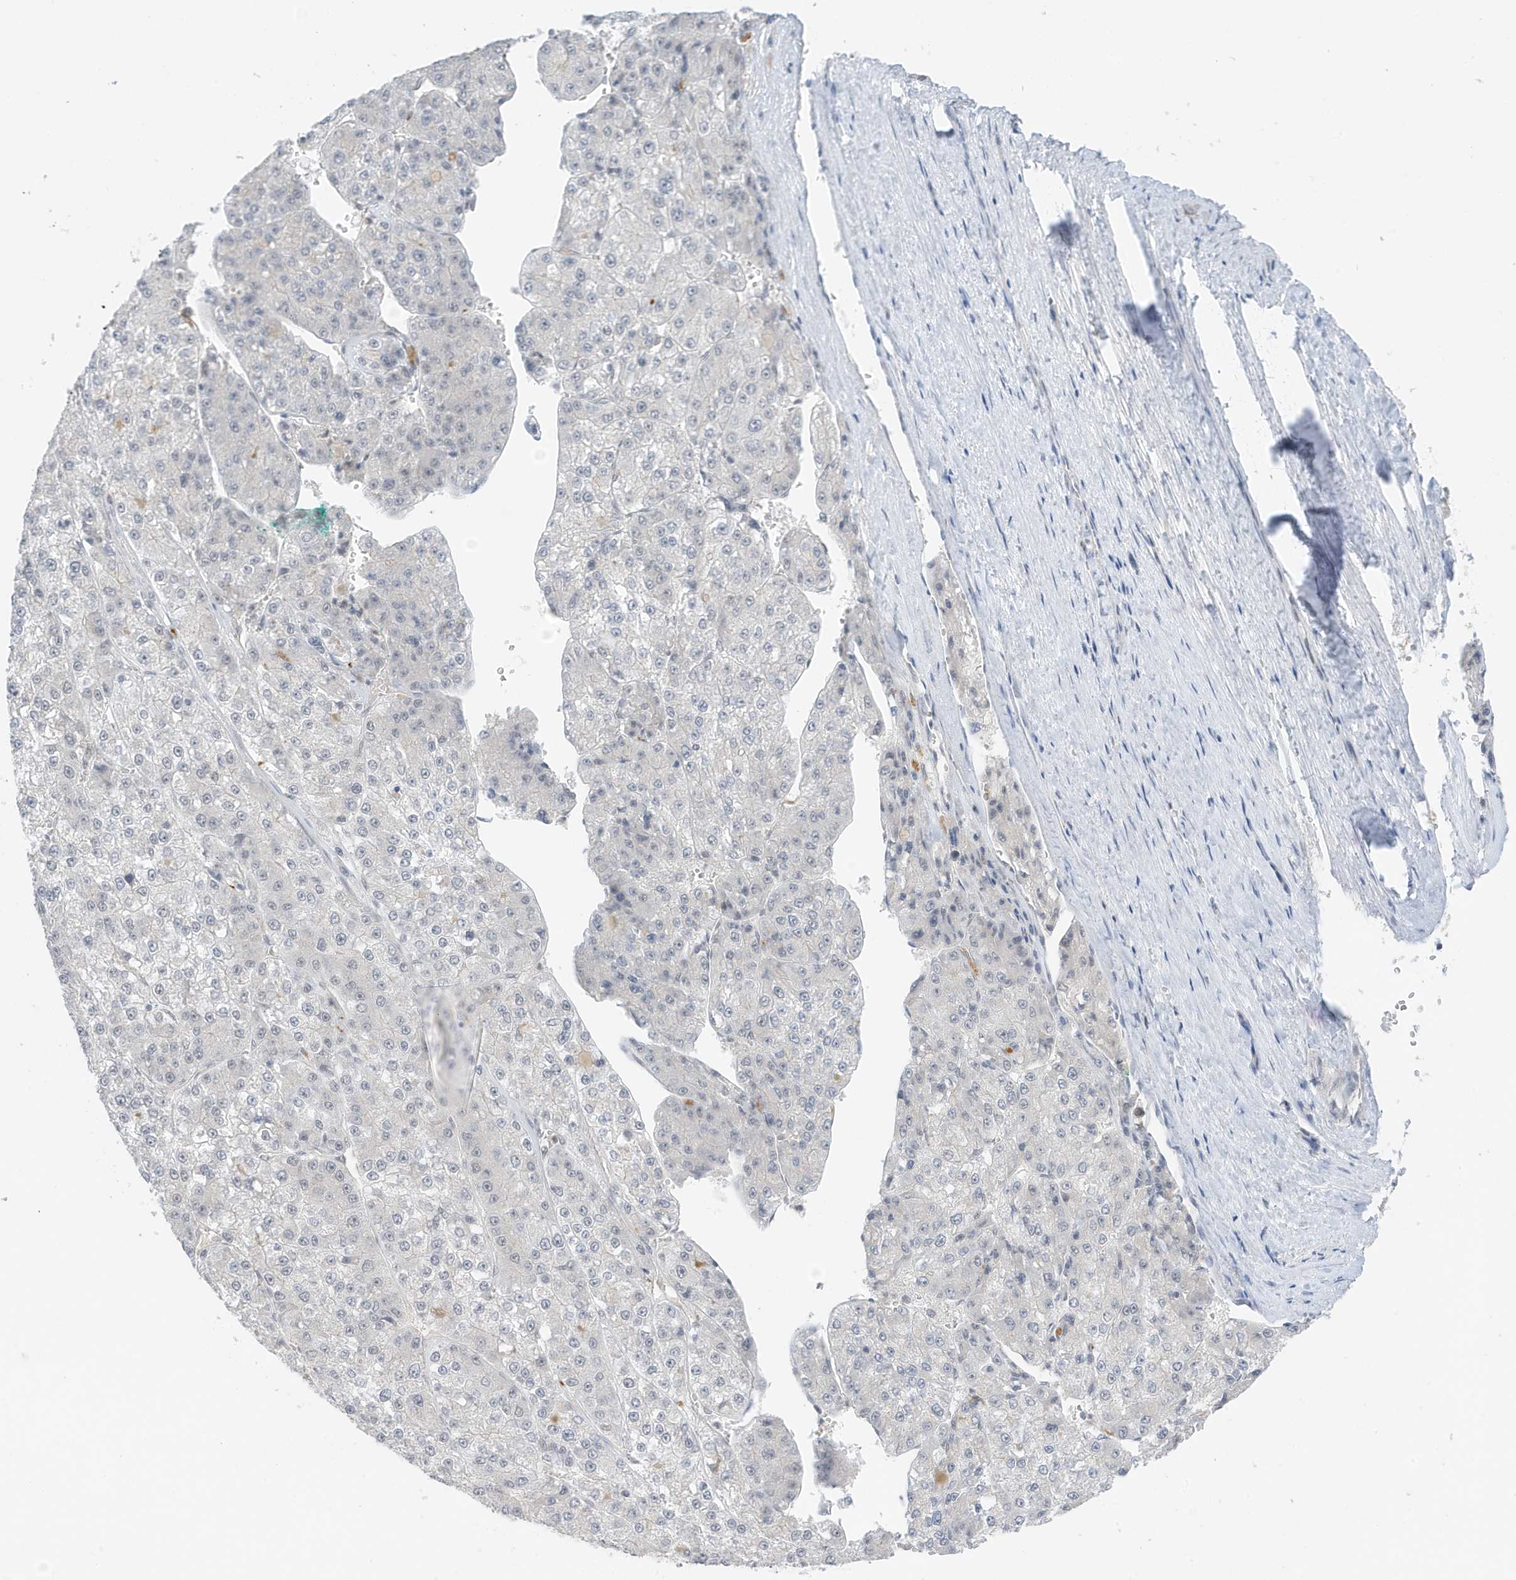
{"staining": {"intensity": "negative", "quantity": "none", "location": "none"}, "tissue": "liver cancer", "cell_type": "Tumor cells", "image_type": "cancer", "snomed": [{"axis": "morphology", "description": "Carcinoma, Hepatocellular, NOS"}, {"axis": "topography", "description": "Liver"}], "caption": "An image of hepatocellular carcinoma (liver) stained for a protein shows no brown staining in tumor cells.", "gene": "MSL3", "patient": {"sex": "female", "age": 73}}